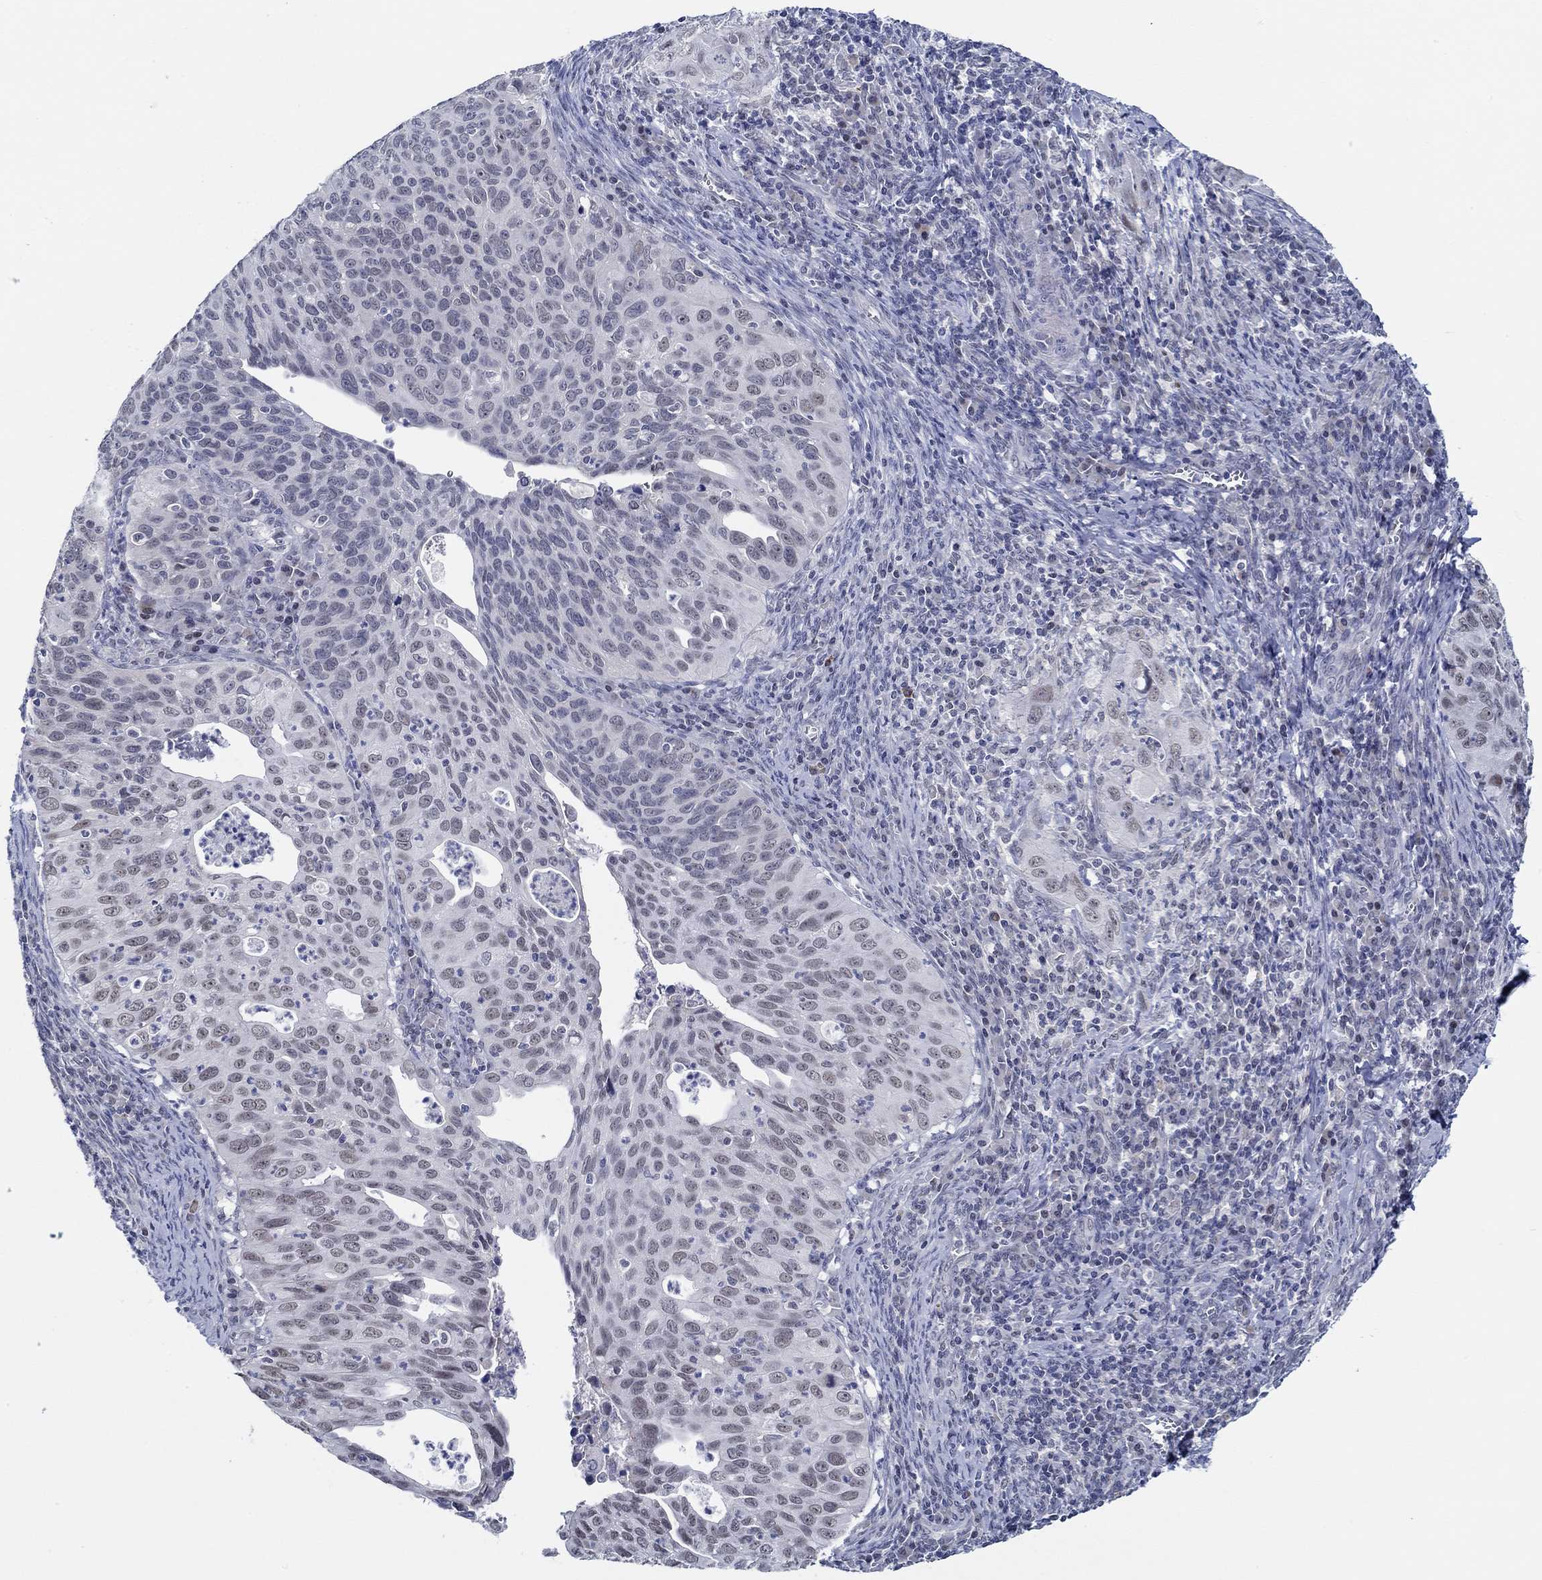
{"staining": {"intensity": "negative", "quantity": "none", "location": "none"}, "tissue": "cervical cancer", "cell_type": "Tumor cells", "image_type": "cancer", "snomed": [{"axis": "morphology", "description": "Squamous cell carcinoma, NOS"}, {"axis": "topography", "description": "Cervix"}], "caption": "Immunohistochemistry (IHC) micrograph of neoplastic tissue: human cervical cancer (squamous cell carcinoma) stained with DAB shows no significant protein expression in tumor cells. (DAB (3,3'-diaminobenzidine) immunohistochemistry (IHC) visualized using brightfield microscopy, high magnification).", "gene": "SLC34A1", "patient": {"sex": "female", "age": 26}}